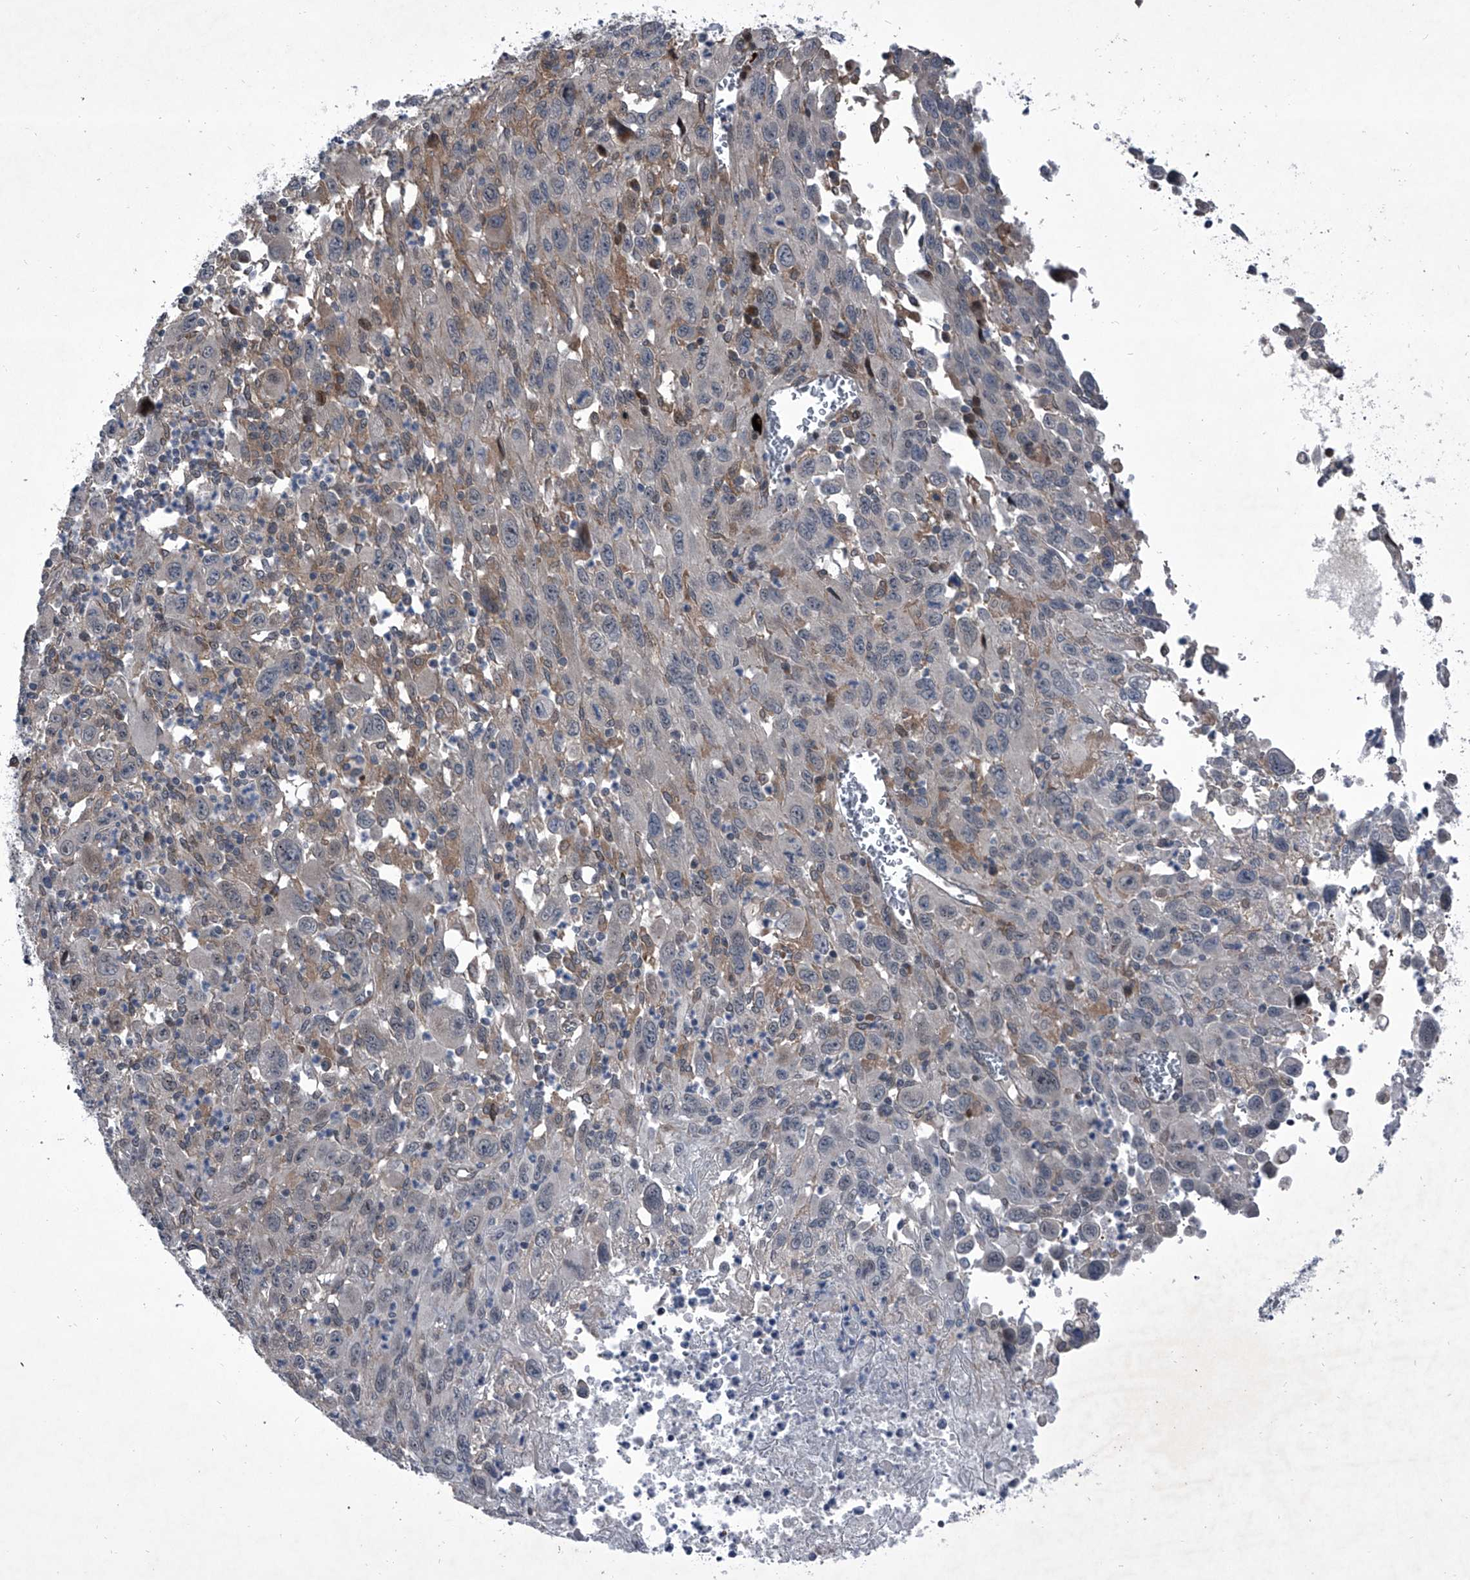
{"staining": {"intensity": "negative", "quantity": "none", "location": "none"}, "tissue": "melanoma", "cell_type": "Tumor cells", "image_type": "cancer", "snomed": [{"axis": "morphology", "description": "Malignant melanoma, Metastatic site"}, {"axis": "topography", "description": "Skin"}], "caption": "Human malignant melanoma (metastatic site) stained for a protein using IHC shows no positivity in tumor cells.", "gene": "ELK4", "patient": {"sex": "female", "age": 56}}